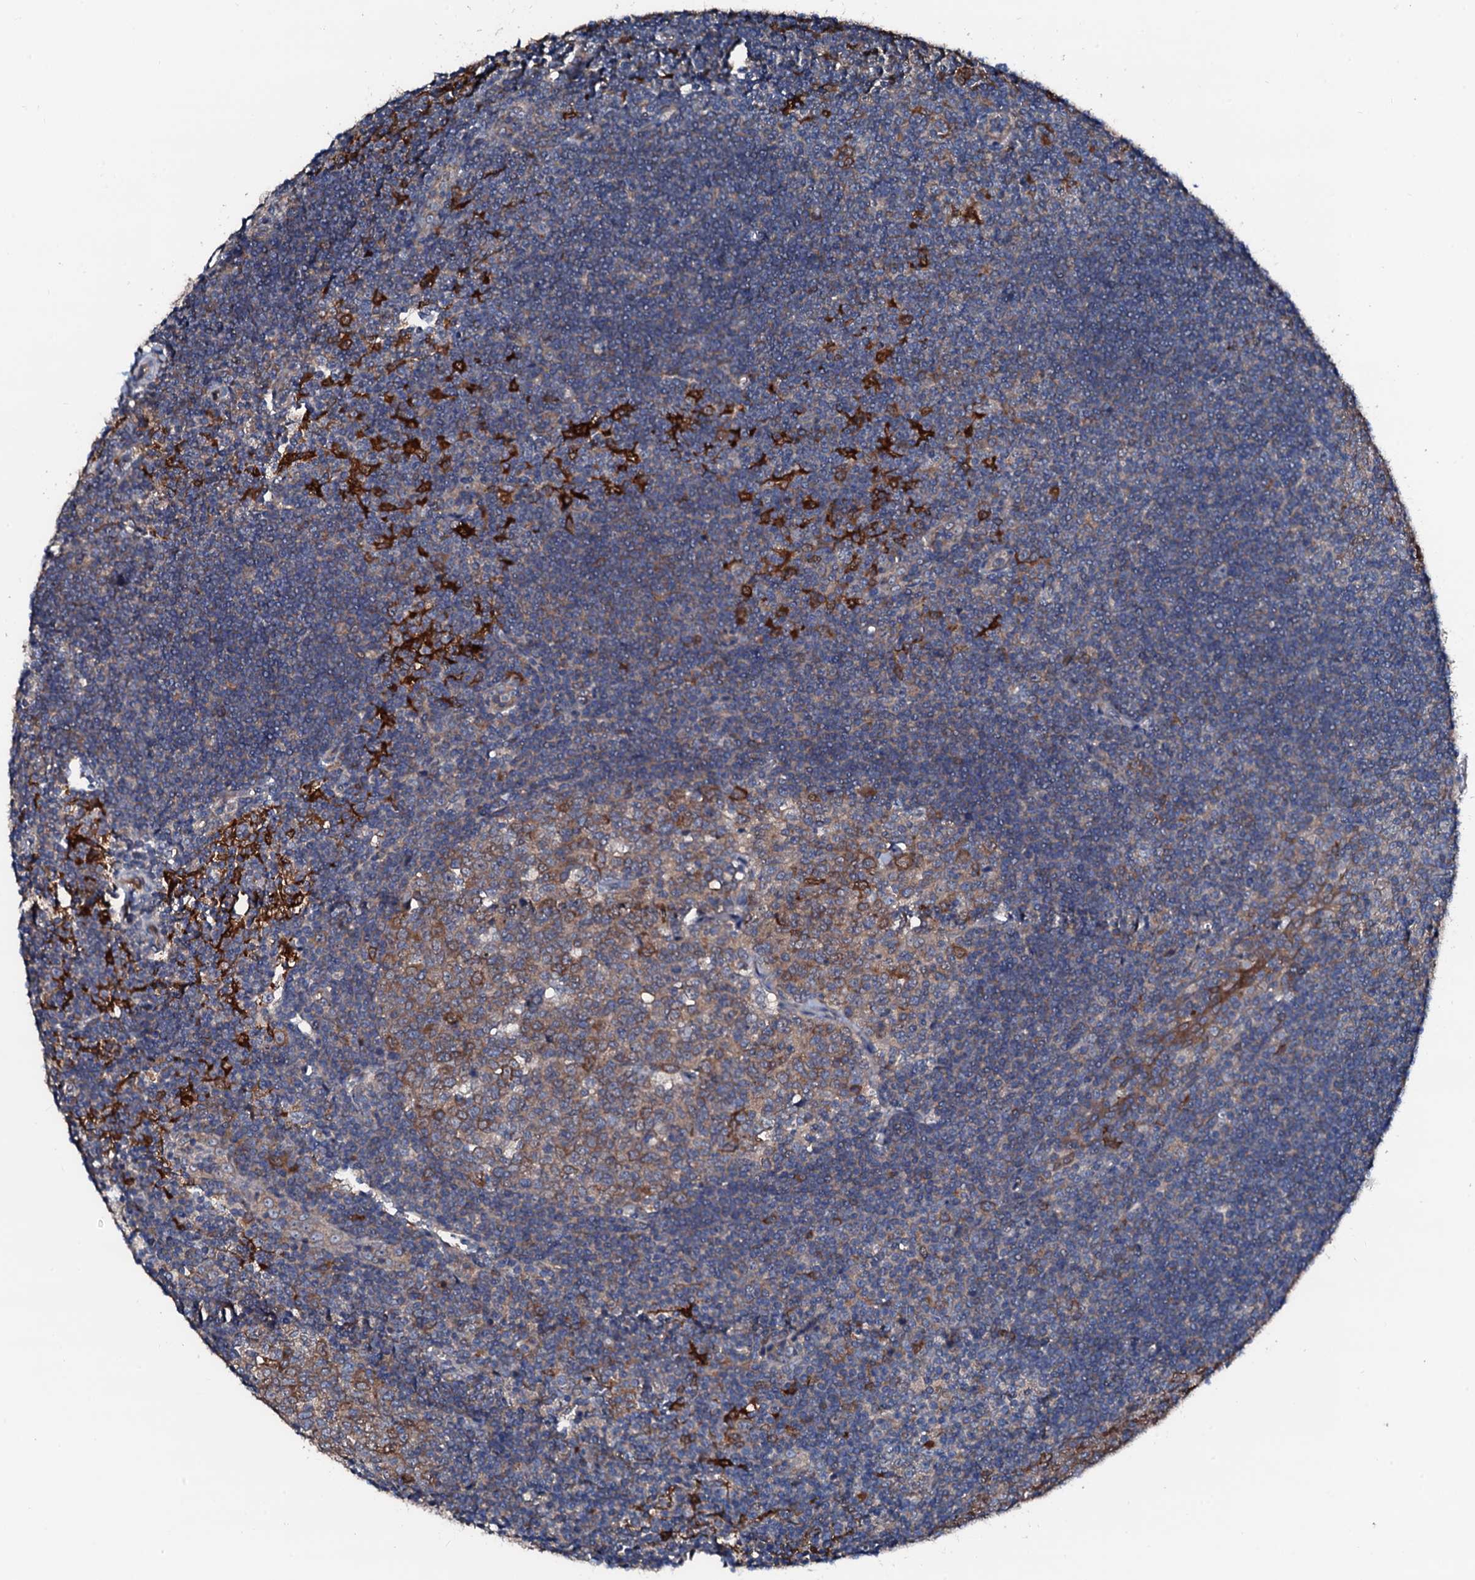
{"staining": {"intensity": "moderate", "quantity": "<25%", "location": "cytoplasmic/membranous"}, "tissue": "tonsil", "cell_type": "Germinal center cells", "image_type": "normal", "snomed": [{"axis": "morphology", "description": "Normal tissue, NOS"}, {"axis": "topography", "description": "Tonsil"}], "caption": "High-power microscopy captured an IHC photomicrograph of benign tonsil, revealing moderate cytoplasmic/membranous staining in about <25% of germinal center cells.", "gene": "TRAFD1", "patient": {"sex": "male", "age": 27}}